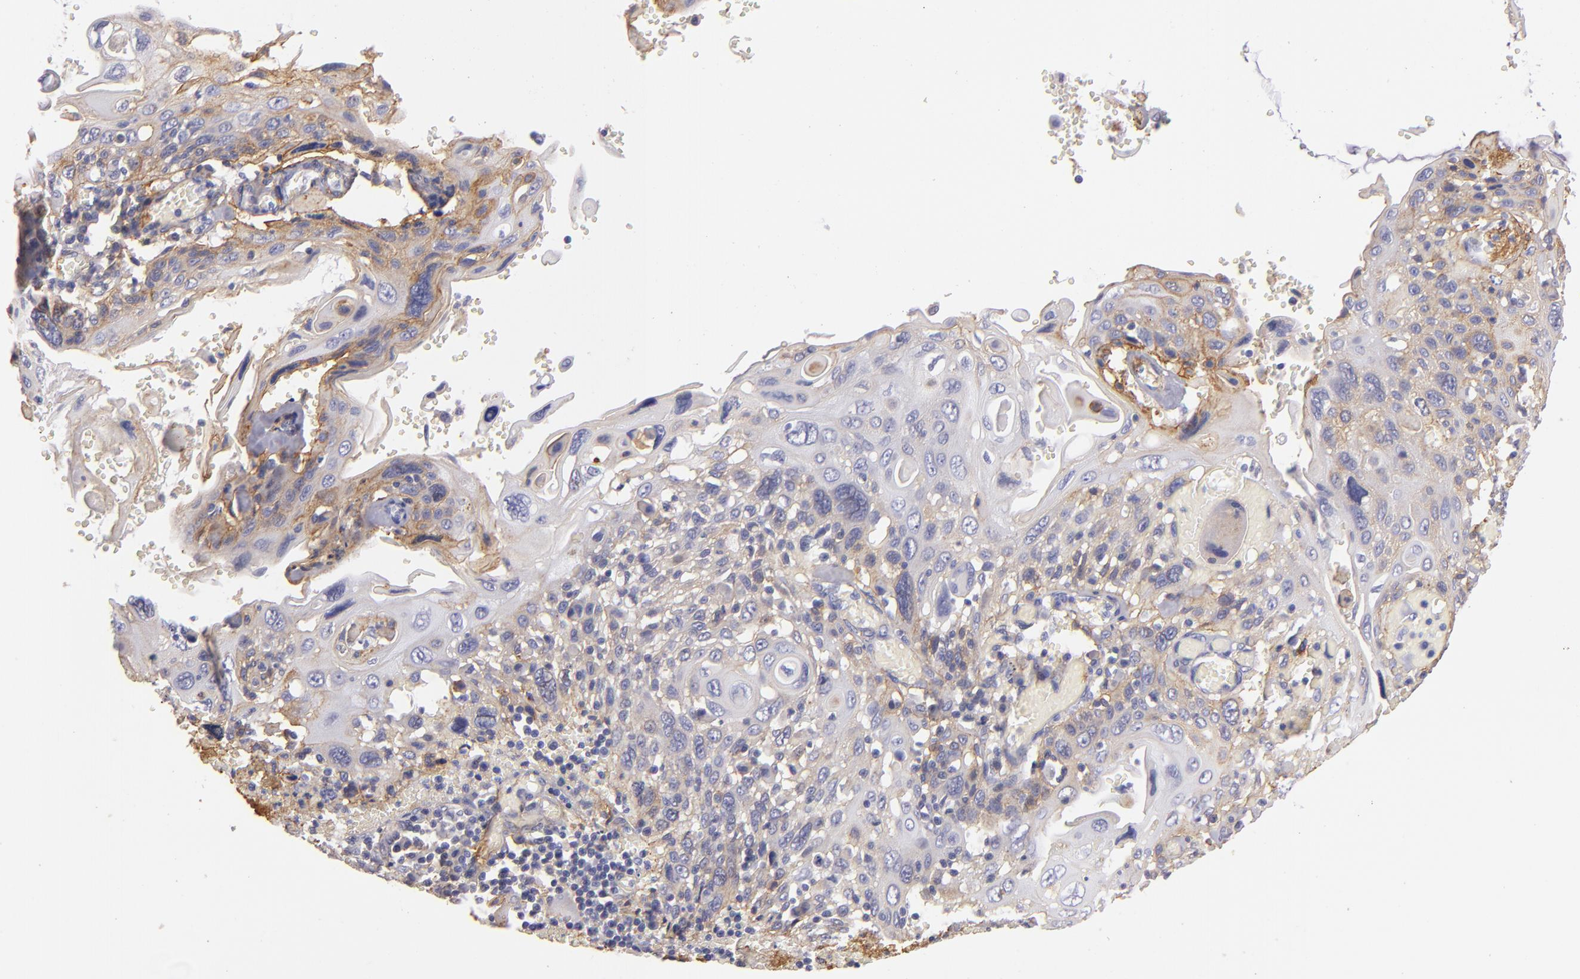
{"staining": {"intensity": "moderate", "quantity": "<25%", "location": "cytoplasmic/membranous"}, "tissue": "cervical cancer", "cell_type": "Tumor cells", "image_type": "cancer", "snomed": [{"axis": "morphology", "description": "Squamous cell carcinoma, NOS"}, {"axis": "topography", "description": "Cervix"}], "caption": "Tumor cells display low levels of moderate cytoplasmic/membranous positivity in approximately <25% of cells in squamous cell carcinoma (cervical). (Stains: DAB in brown, nuclei in blue, Microscopy: brightfield microscopy at high magnification).", "gene": "CD151", "patient": {"sex": "female", "age": 54}}